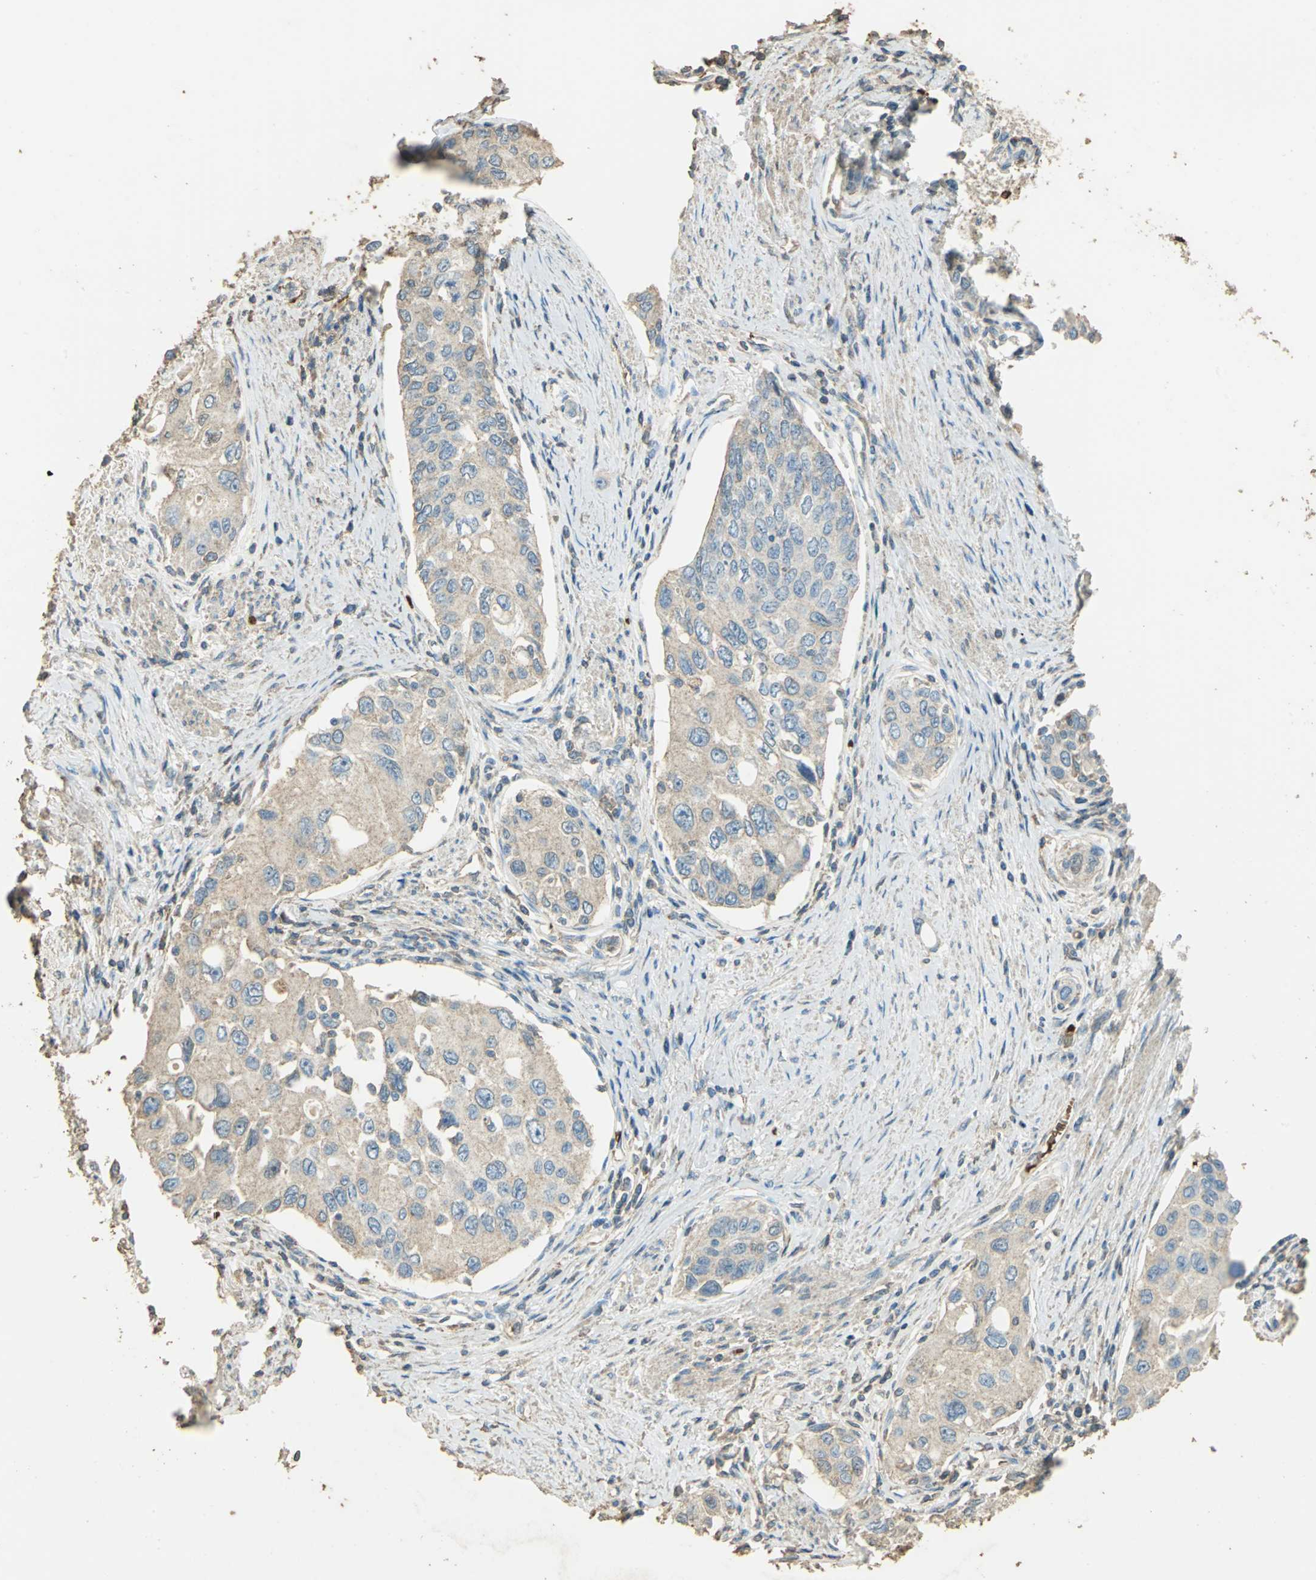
{"staining": {"intensity": "weak", "quantity": ">75%", "location": "cytoplasmic/membranous"}, "tissue": "urothelial cancer", "cell_type": "Tumor cells", "image_type": "cancer", "snomed": [{"axis": "morphology", "description": "Urothelial carcinoma, High grade"}, {"axis": "topography", "description": "Urinary bladder"}], "caption": "Immunohistochemistry histopathology image of neoplastic tissue: human urothelial carcinoma (high-grade) stained using immunohistochemistry (IHC) shows low levels of weak protein expression localized specifically in the cytoplasmic/membranous of tumor cells, appearing as a cytoplasmic/membranous brown color.", "gene": "TRAPPC2", "patient": {"sex": "female", "age": 56}}